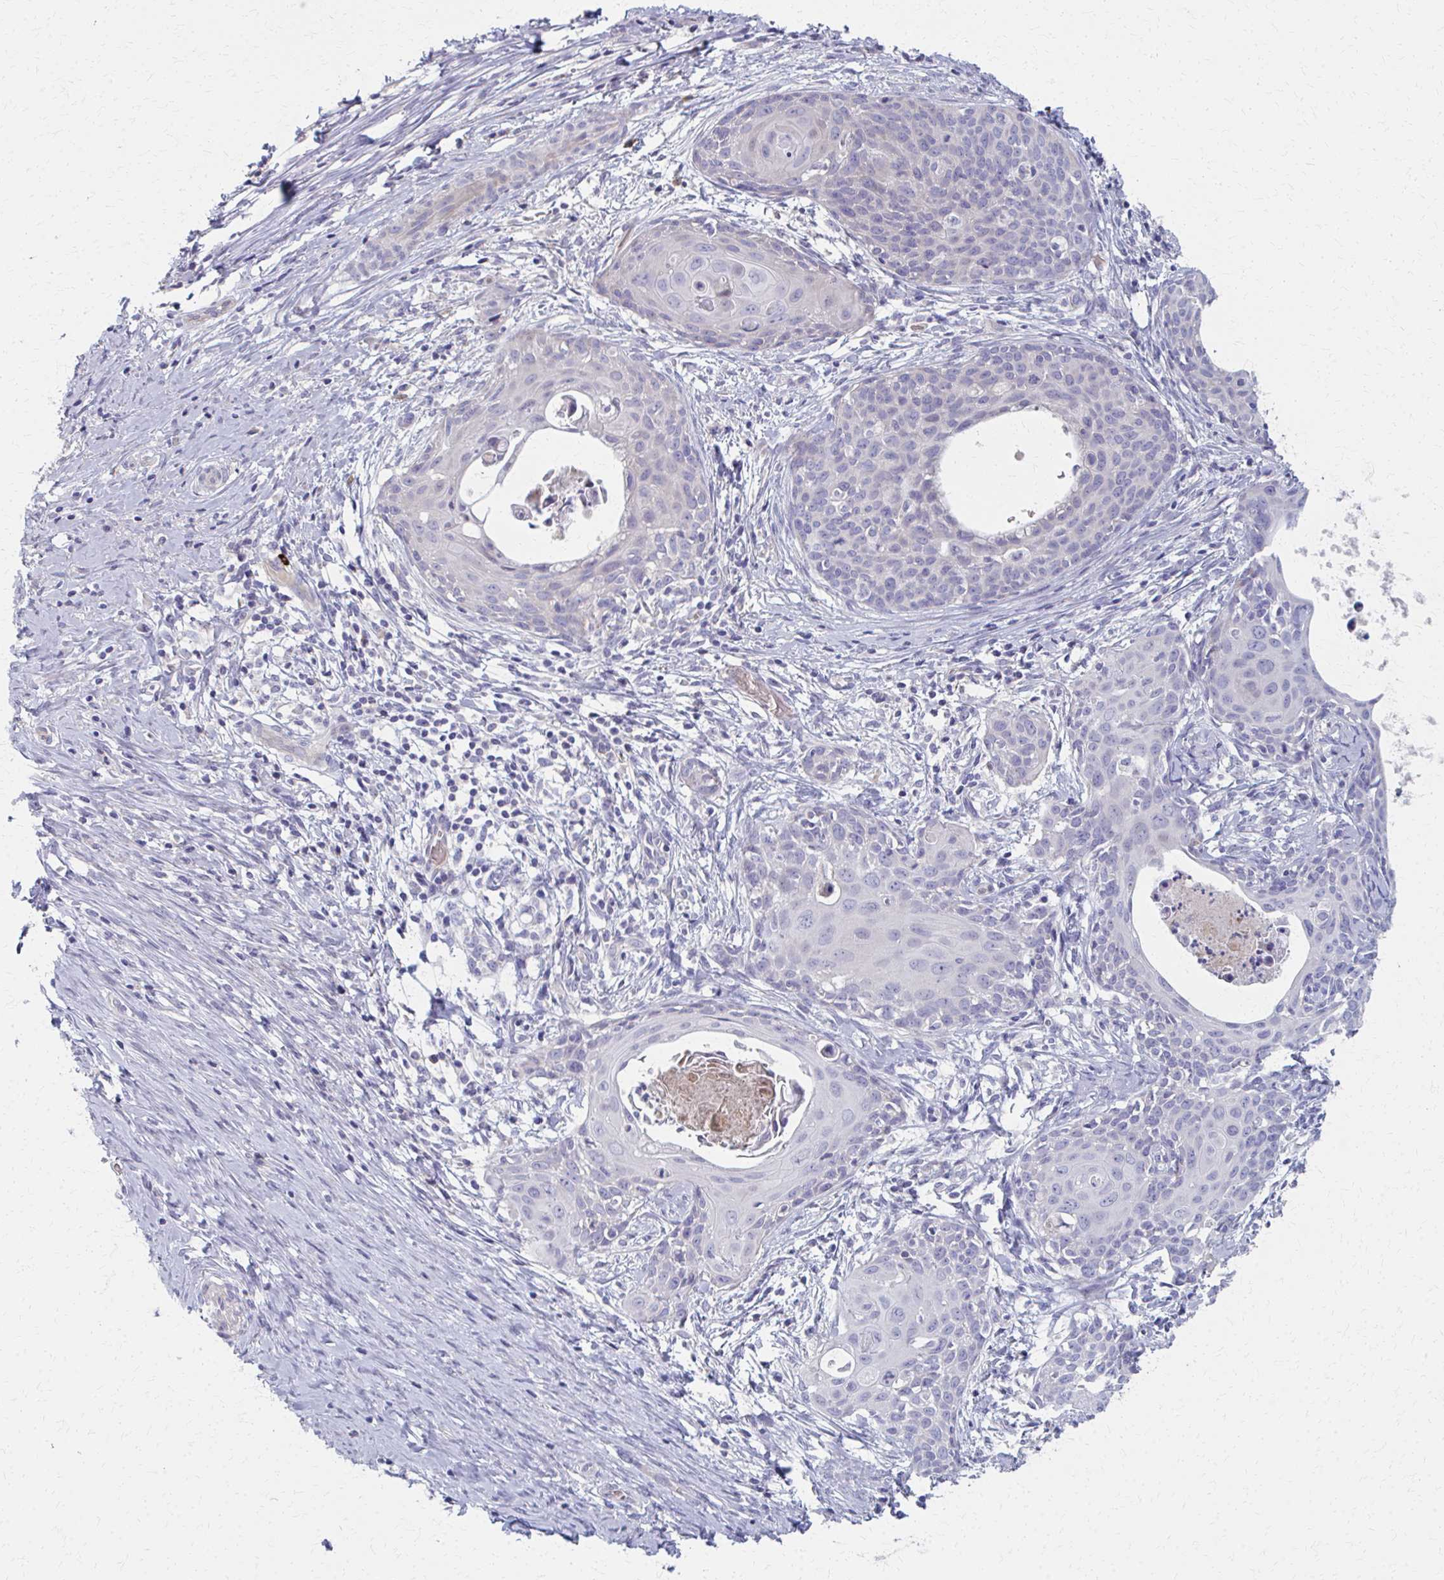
{"staining": {"intensity": "negative", "quantity": "none", "location": "none"}, "tissue": "breast cancer", "cell_type": "Tumor cells", "image_type": "cancer", "snomed": [{"axis": "morphology", "description": "Duct carcinoma"}, {"axis": "topography", "description": "Breast"}, {"axis": "topography", "description": "Lymph node"}], "caption": "There is no significant staining in tumor cells of breast infiltrating ductal carcinoma.", "gene": "MS4A2", "patient": {"sex": "female", "age": 80}}